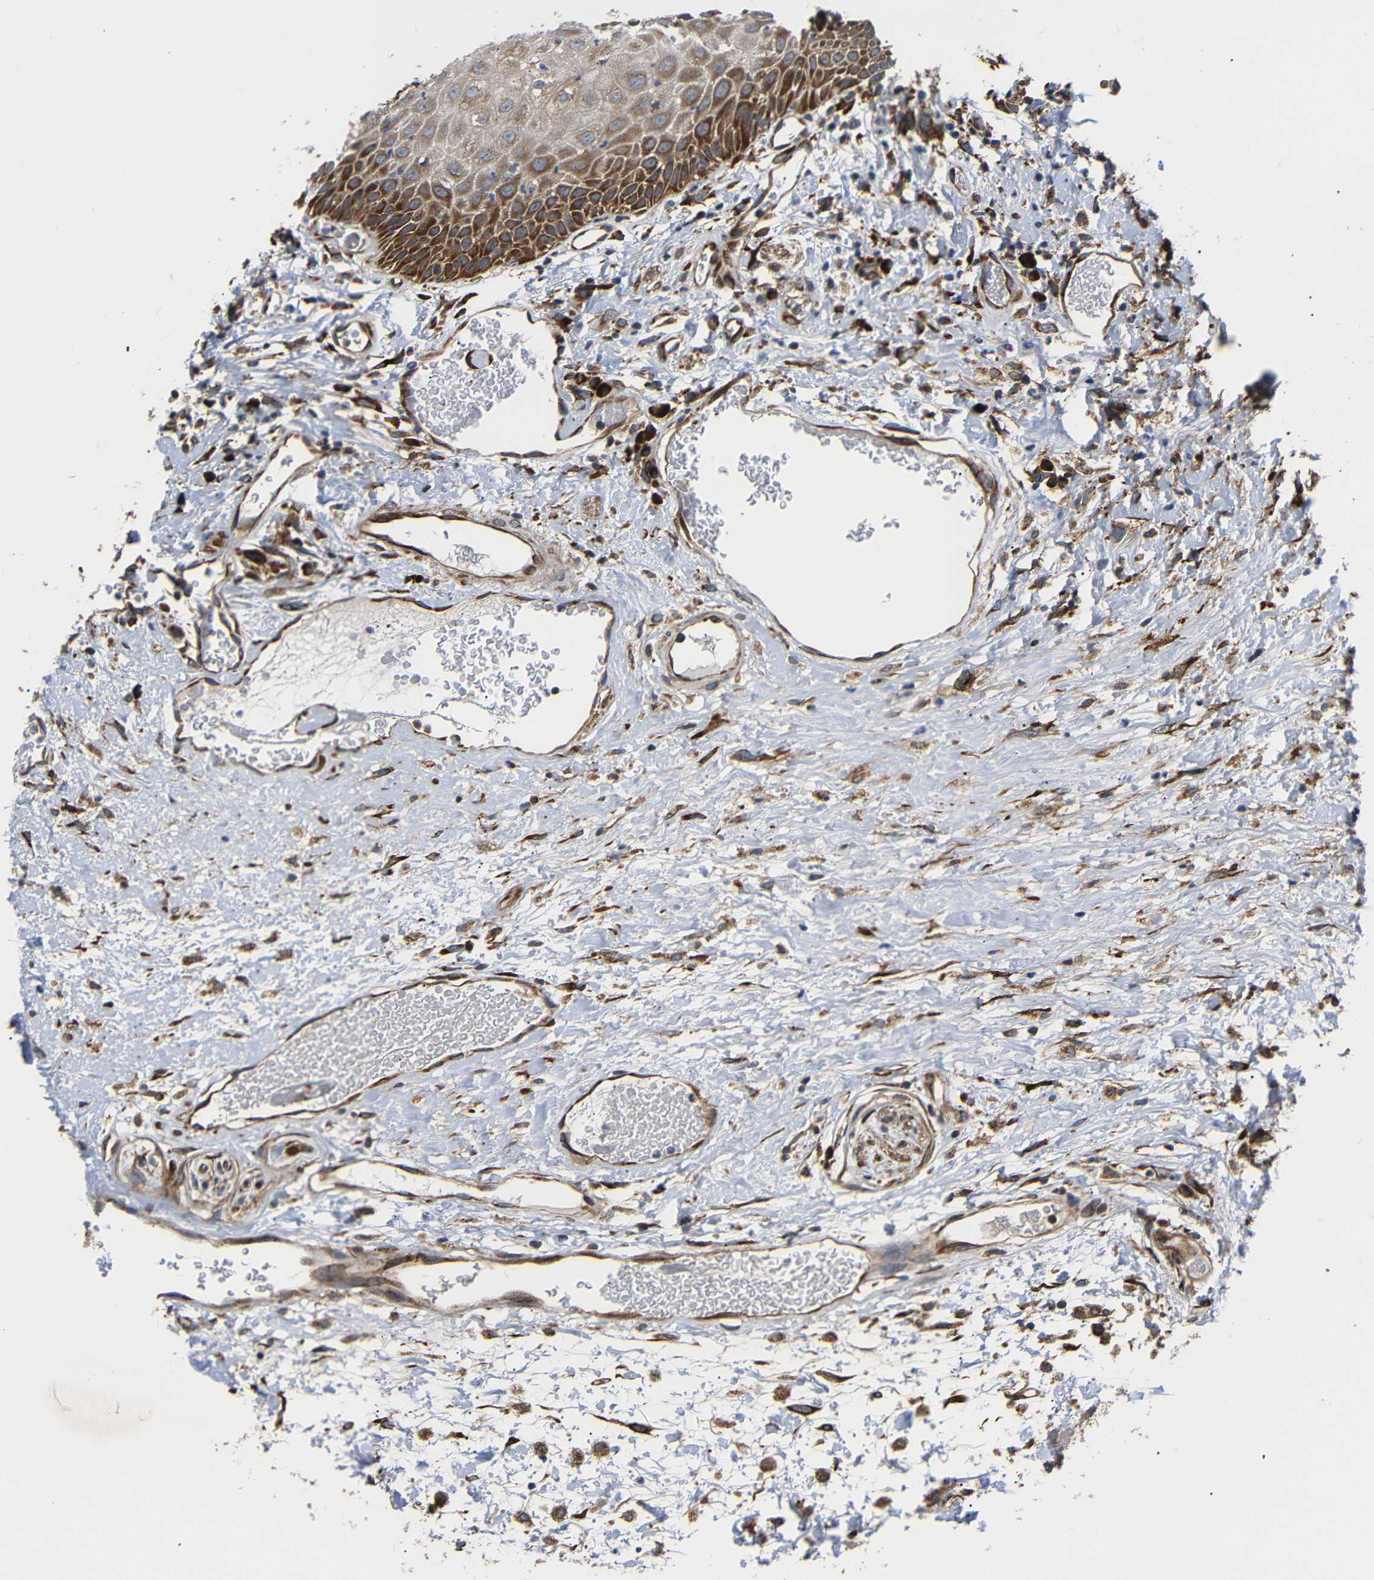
{"staining": {"intensity": "strong", "quantity": ">75%", "location": "cytoplasmic/membranous"}, "tissue": "head and neck cancer", "cell_type": "Tumor cells", "image_type": "cancer", "snomed": [{"axis": "morphology", "description": "Normal tissue, NOS"}, {"axis": "morphology", "description": "Squamous cell carcinoma, NOS"}, {"axis": "topography", "description": "Cartilage tissue"}, {"axis": "topography", "description": "Head-Neck"}], "caption": "Human head and neck cancer stained with a brown dye displays strong cytoplasmic/membranous positive expression in approximately >75% of tumor cells.", "gene": "KANK4", "patient": {"sex": "male", "age": 62}}